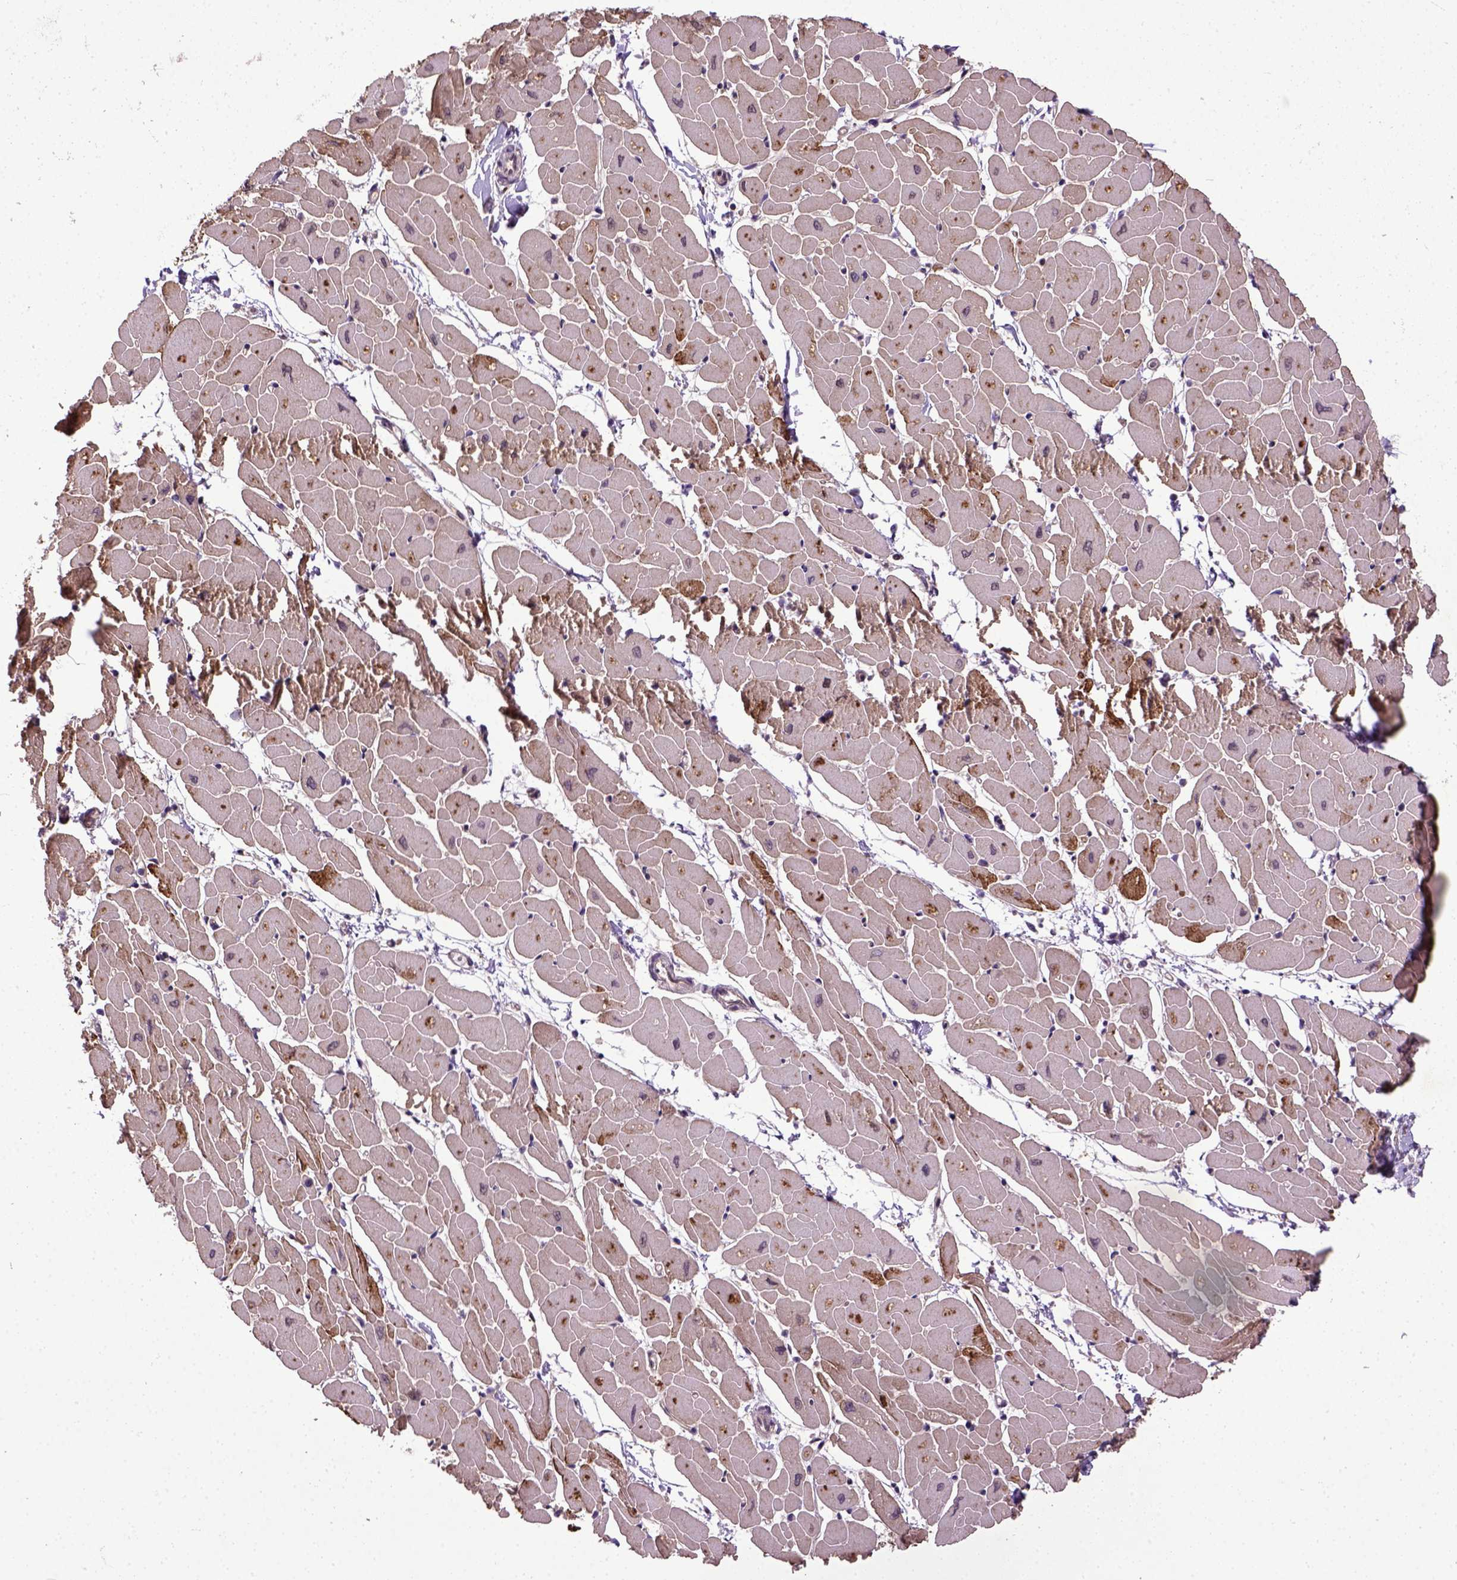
{"staining": {"intensity": "strong", "quantity": "25%-75%", "location": "cytoplasmic/membranous,nuclear"}, "tissue": "heart muscle", "cell_type": "Cardiomyocytes", "image_type": "normal", "snomed": [{"axis": "morphology", "description": "Normal tissue, NOS"}, {"axis": "topography", "description": "Heart"}], "caption": "A histopathology image showing strong cytoplasmic/membranous,nuclear positivity in about 25%-75% of cardiomyocytes in unremarkable heart muscle, as visualized by brown immunohistochemical staining.", "gene": "UBA3", "patient": {"sex": "male", "age": 57}}